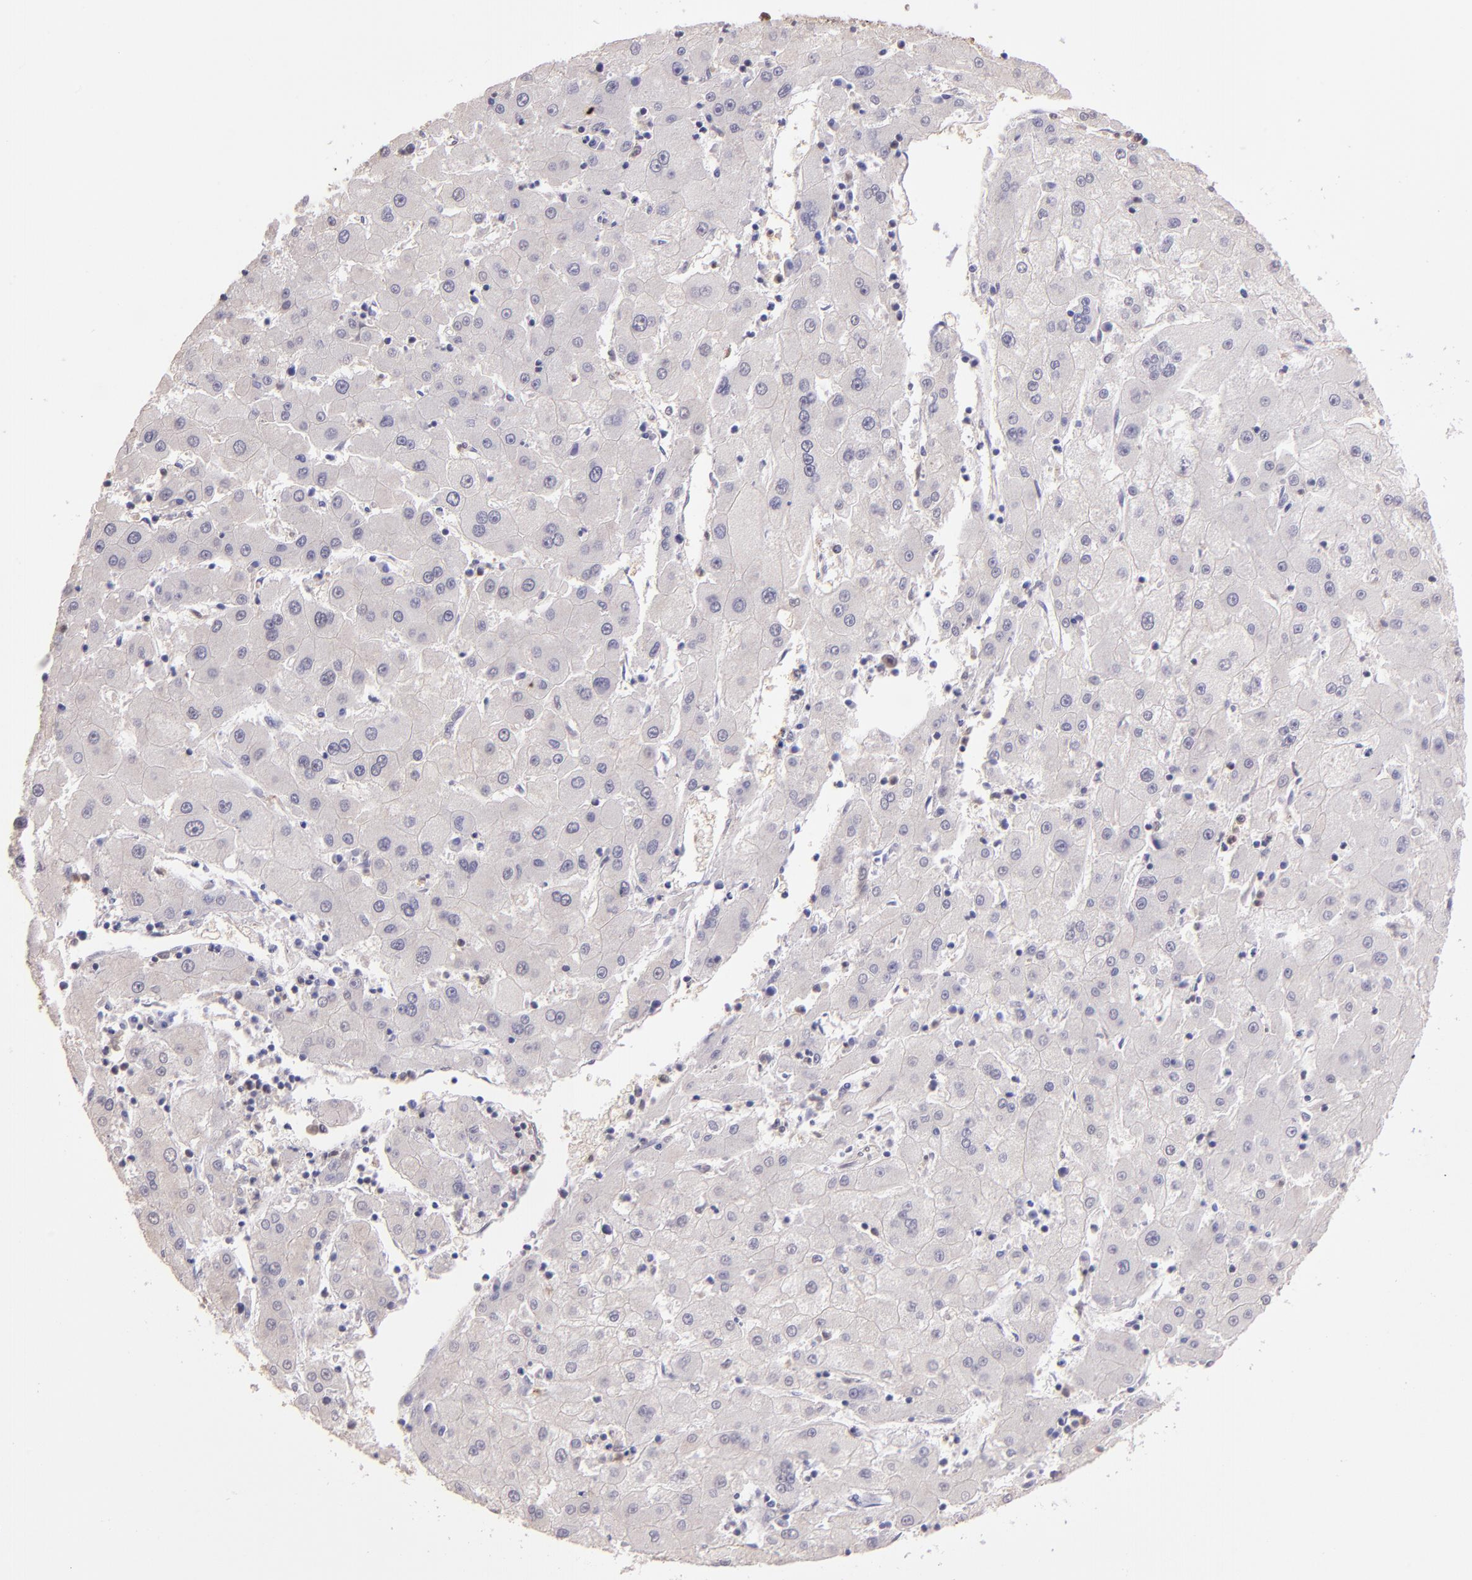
{"staining": {"intensity": "negative", "quantity": "none", "location": "none"}, "tissue": "liver cancer", "cell_type": "Tumor cells", "image_type": "cancer", "snomed": [{"axis": "morphology", "description": "Carcinoma, Hepatocellular, NOS"}, {"axis": "topography", "description": "Liver"}], "caption": "Hepatocellular carcinoma (liver) was stained to show a protein in brown. There is no significant staining in tumor cells.", "gene": "STAT6", "patient": {"sex": "male", "age": 72}}